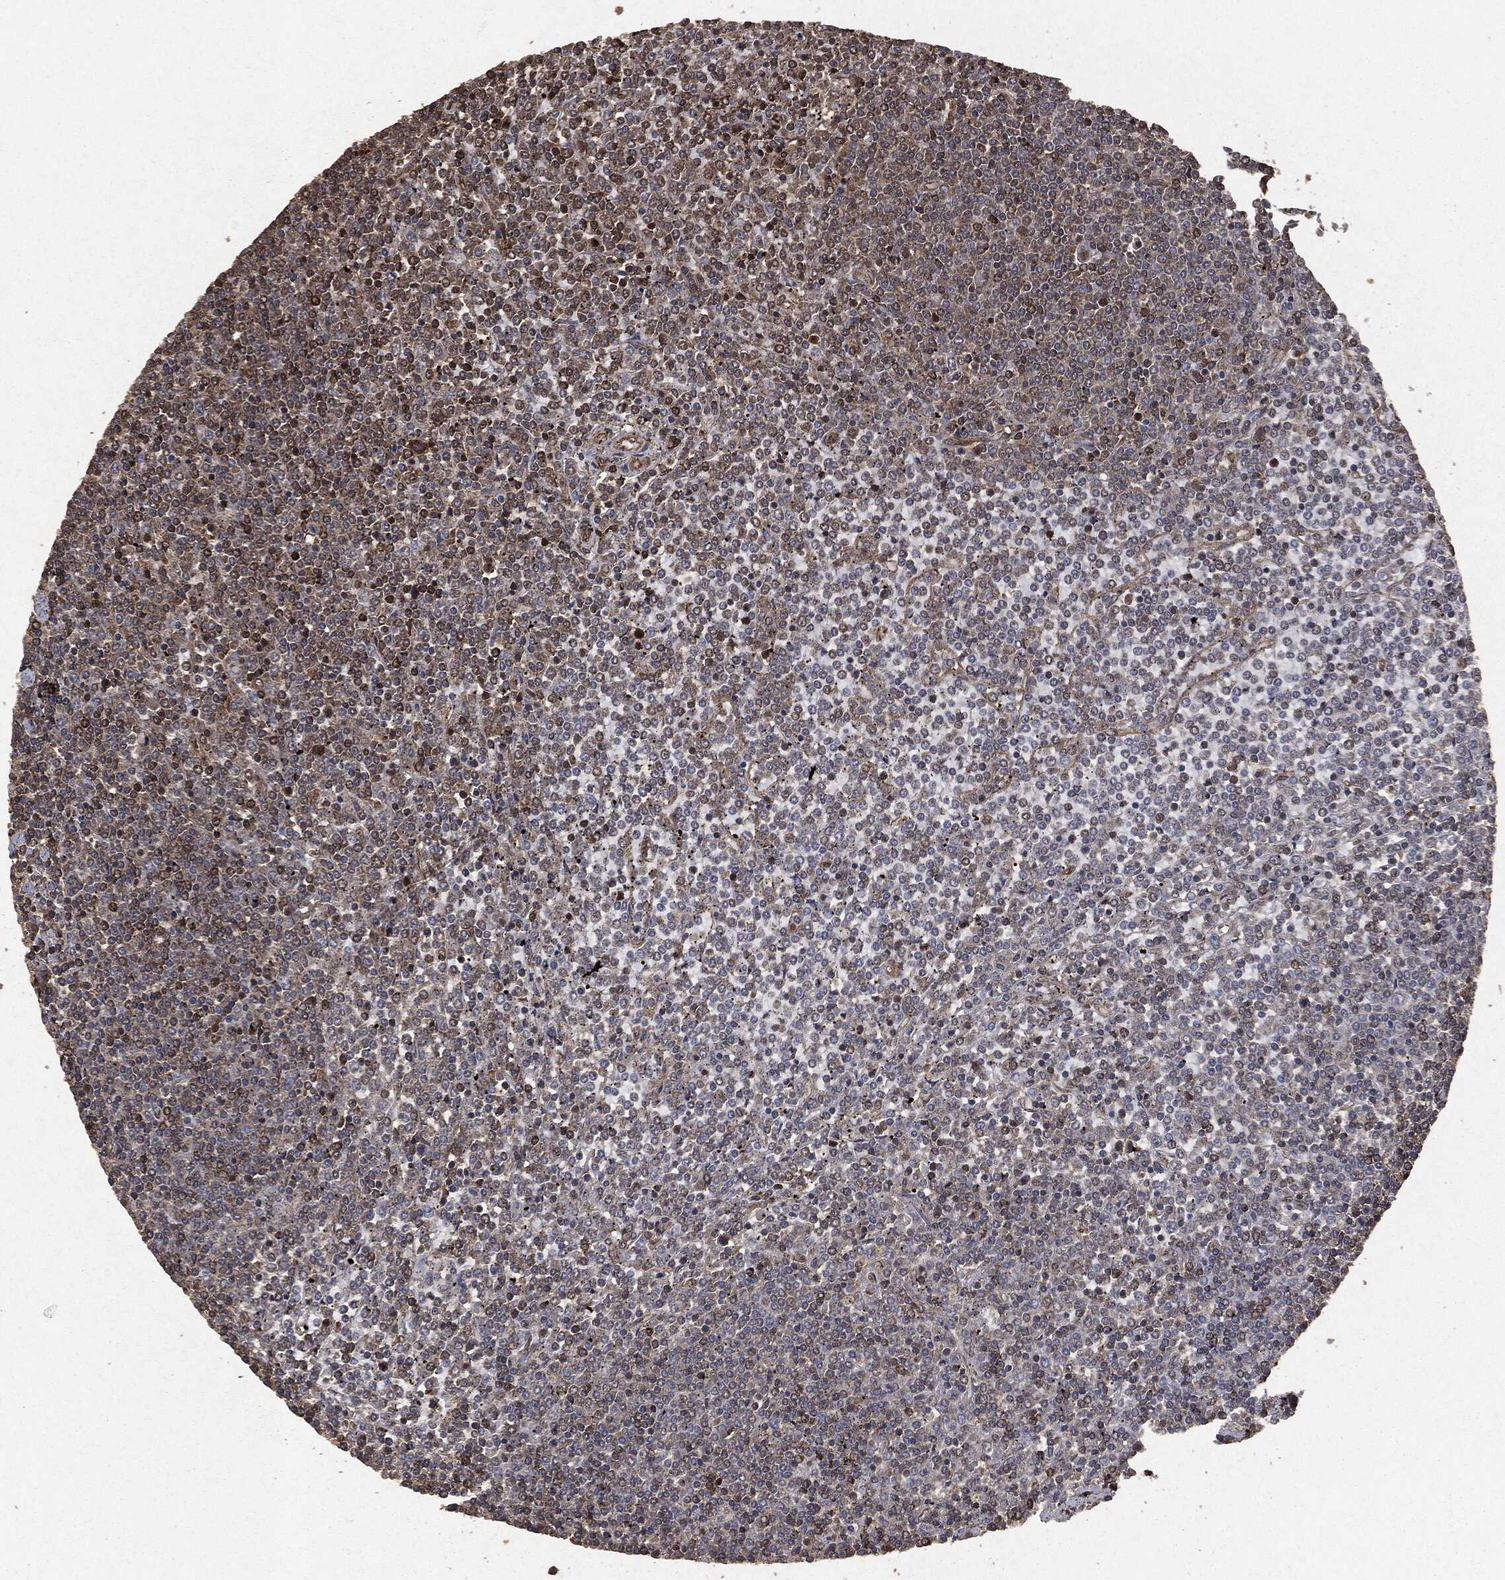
{"staining": {"intensity": "strong", "quantity": "<25%", "location": "cytoplasmic/membranous"}, "tissue": "lymphoma", "cell_type": "Tumor cells", "image_type": "cancer", "snomed": [{"axis": "morphology", "description": "Malignant lymphoma, non-Hodgkin's type, Low grade"}, {"axis": "topography", "description": "Spleen"}], "caption": "This micrograph shows immunohistochemistry (IHC) staining of human malignant lymphoma, non-Hodgkin's type (low-grade), with medium strong cytoplasmic/membranous staining in about <25% of tumor cells.", "gene": "HRAS", "patient": {"sex": "female", "age": 19}}